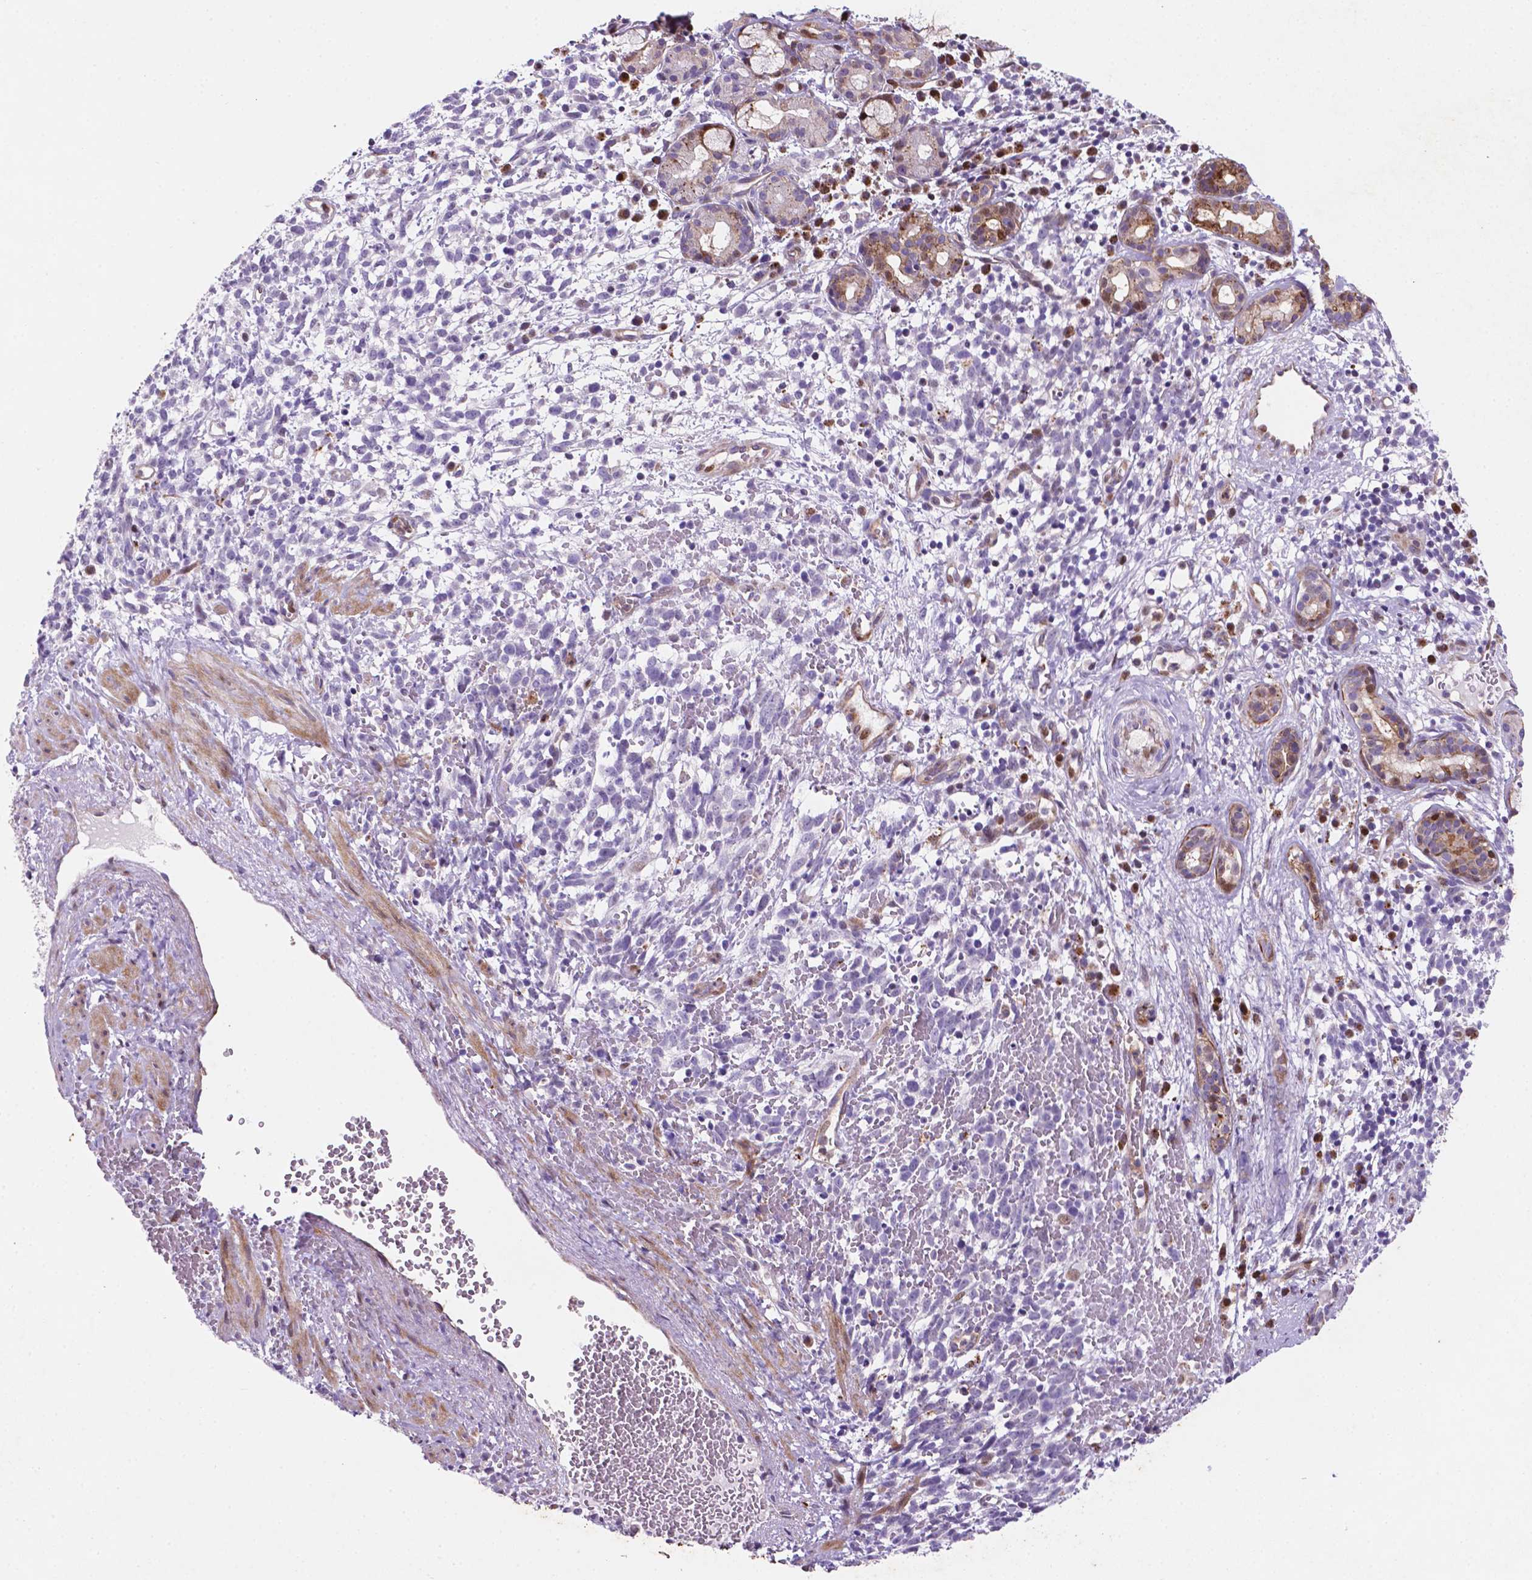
{"staining": {"intensity": "negative", "quantity": "none", "location": "none"}, "tissue": "melanoma", "cell_type": "Tumor cells", "image_type": "cancer", "snomed": [{"axis": "morphology", "description": "Malignant melanoma, NOS"}, {"axis": "topography", "description": "Skin"}], "caption": "Tumor cells are negative for protein expression in human malignant melanoma.", "gene": "TM4SF20", "patient": {"sex": "female", "age": 70}}